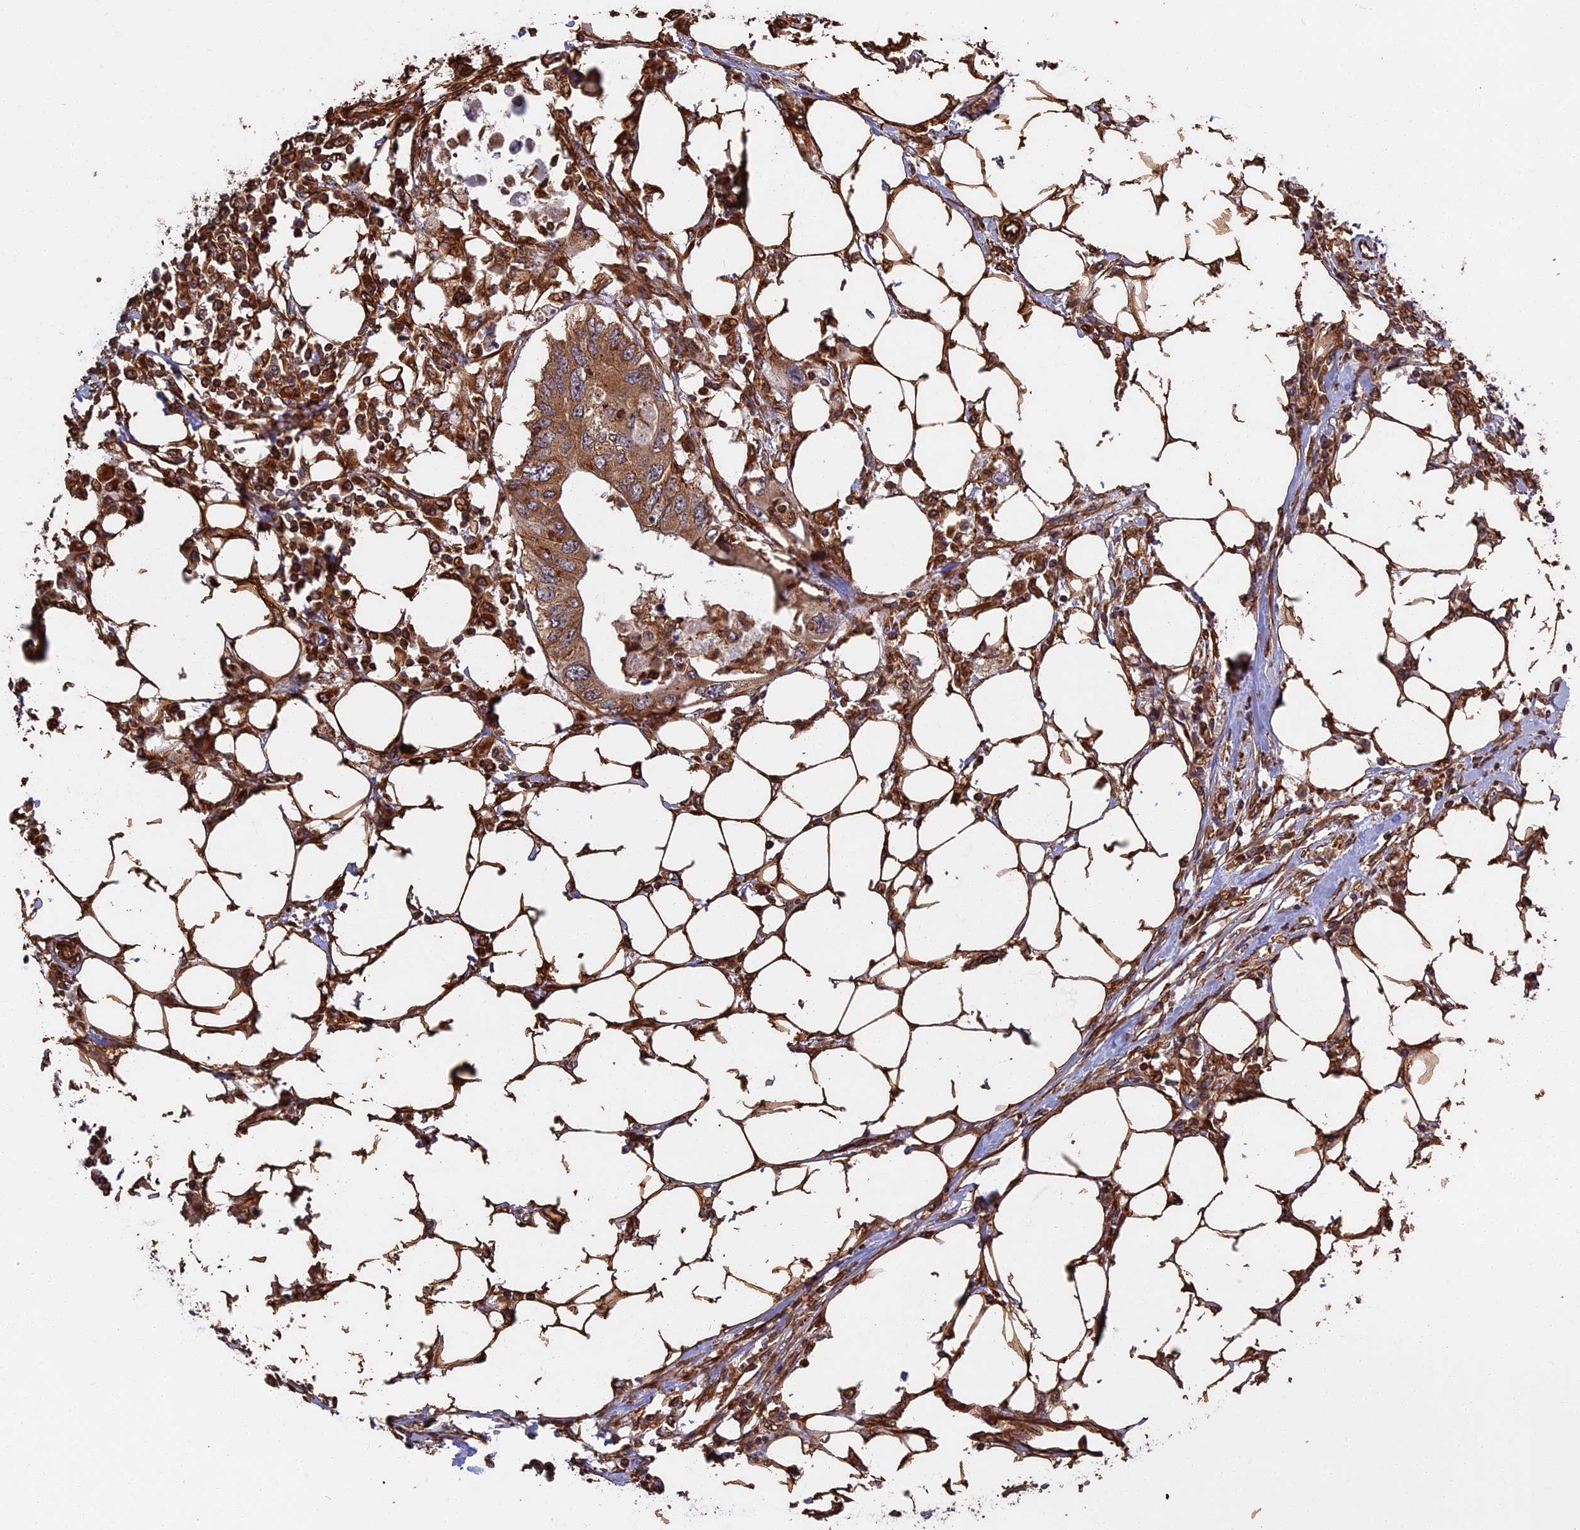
{"staining": {"intensity": "moderate", "quantity": ">75%", "location": "cytoplasmic/membranous"}, "tissue": "colorectal cancer", "cell_type": "Tumor cells", "image_type": "cancer", "snomed": [{"axis": "morphology", "description": "Adenocarcinoma, NOS"}, {"axis": "topography", "description": "Colon"}], "caption": "DAB immunohistochemical staining of human colorectal adenocarcinoma exhibits moderate cytoplasmic/membranous protein staining in about >75% of tumor cells.", "gene": "CCDC124", "patient": {"sex": "male", "age": 71}}